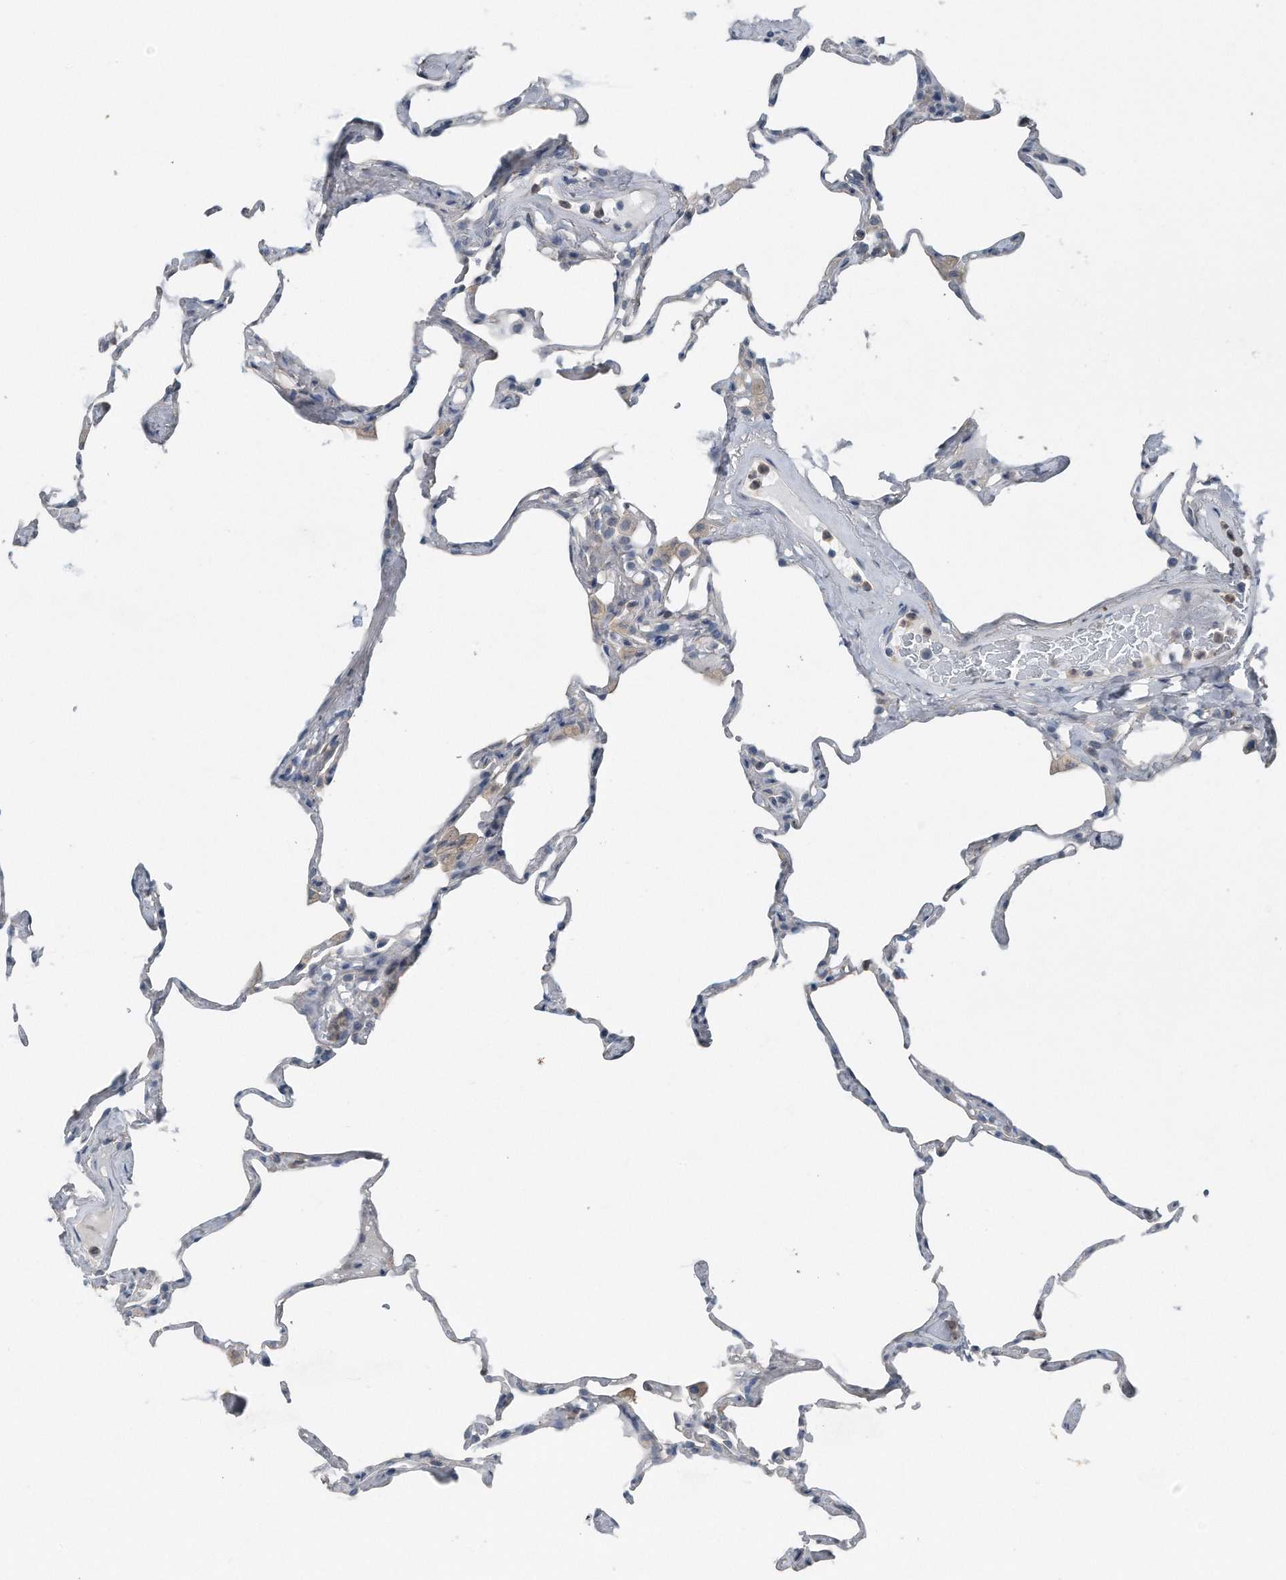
{"staining": {"intensity": "negative", "quantity": "none", "location": "none"}, "tissue": "lung", "cell_type": "Alveolar cells", "image_type": "normal", "snomed": [{"axis": "morphology", "description": "Normal tissue, NOS"}, {"axis": "topography", "description": "Lung"}], "caption": "The immunohistochemistry histopathology image has no significant expression in alveolar cells of lung.", "gene": "YRDC", "patient": {"sex": "male", "age": 65}}